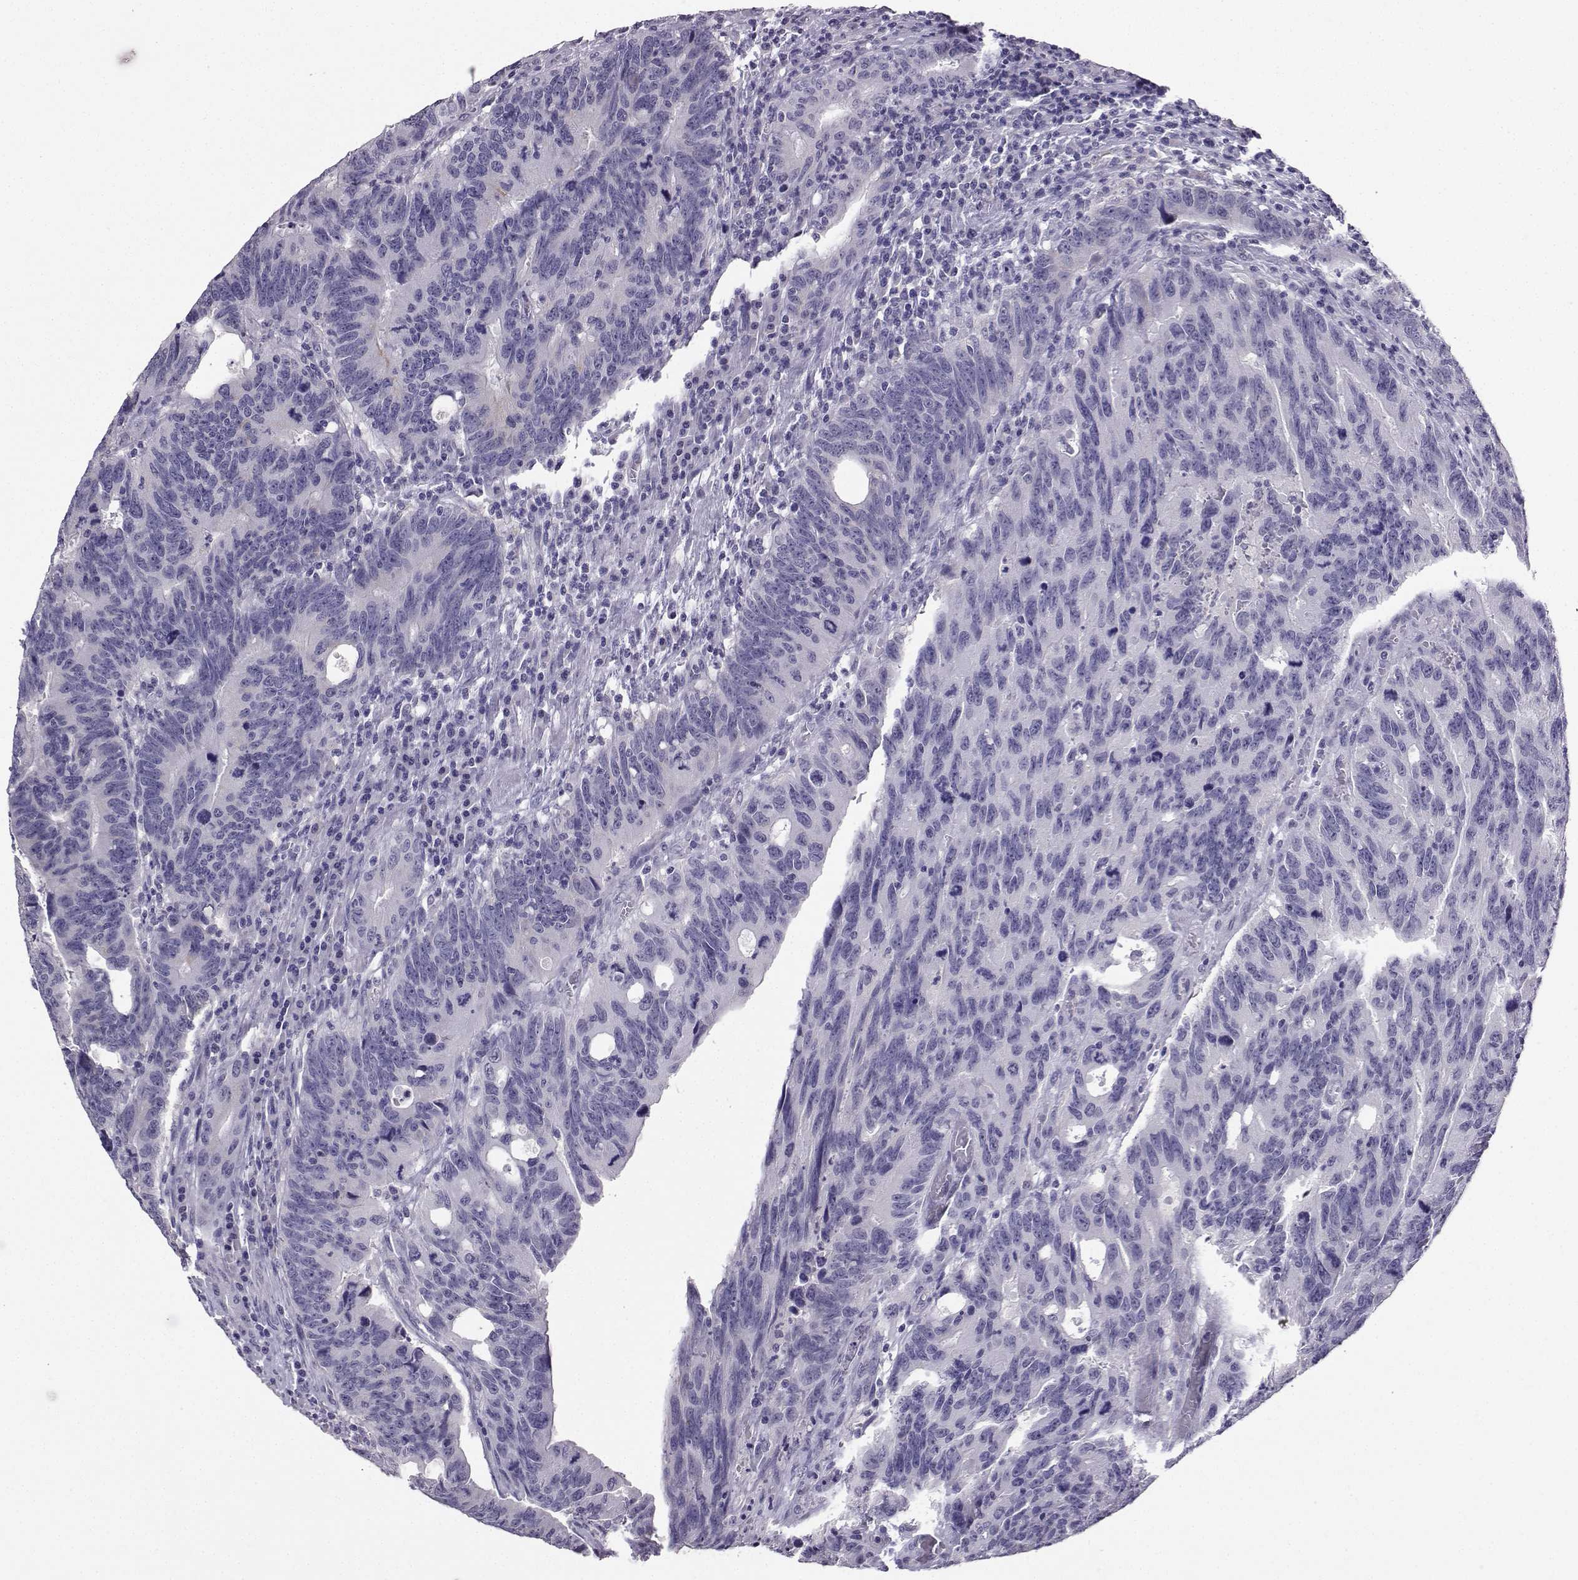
{"staining": {"intensity": "negative", "quantity": "none", "location": "none"}, "tissue": "colorectal cancer", "cell_type": "Tumor cells", "image_type": "cancer", "snomed": [{"axis": "morphology", "description": "Adenocarcinoma, NOS"}, {"axis": "topography", "description": "Colon"}], "caption": "Image shows no protein expression in tumor cells of colorectal adenocarcinoma tissue.", "gene": "TBR1", "patient": {"sex": "female", "age": 77}}